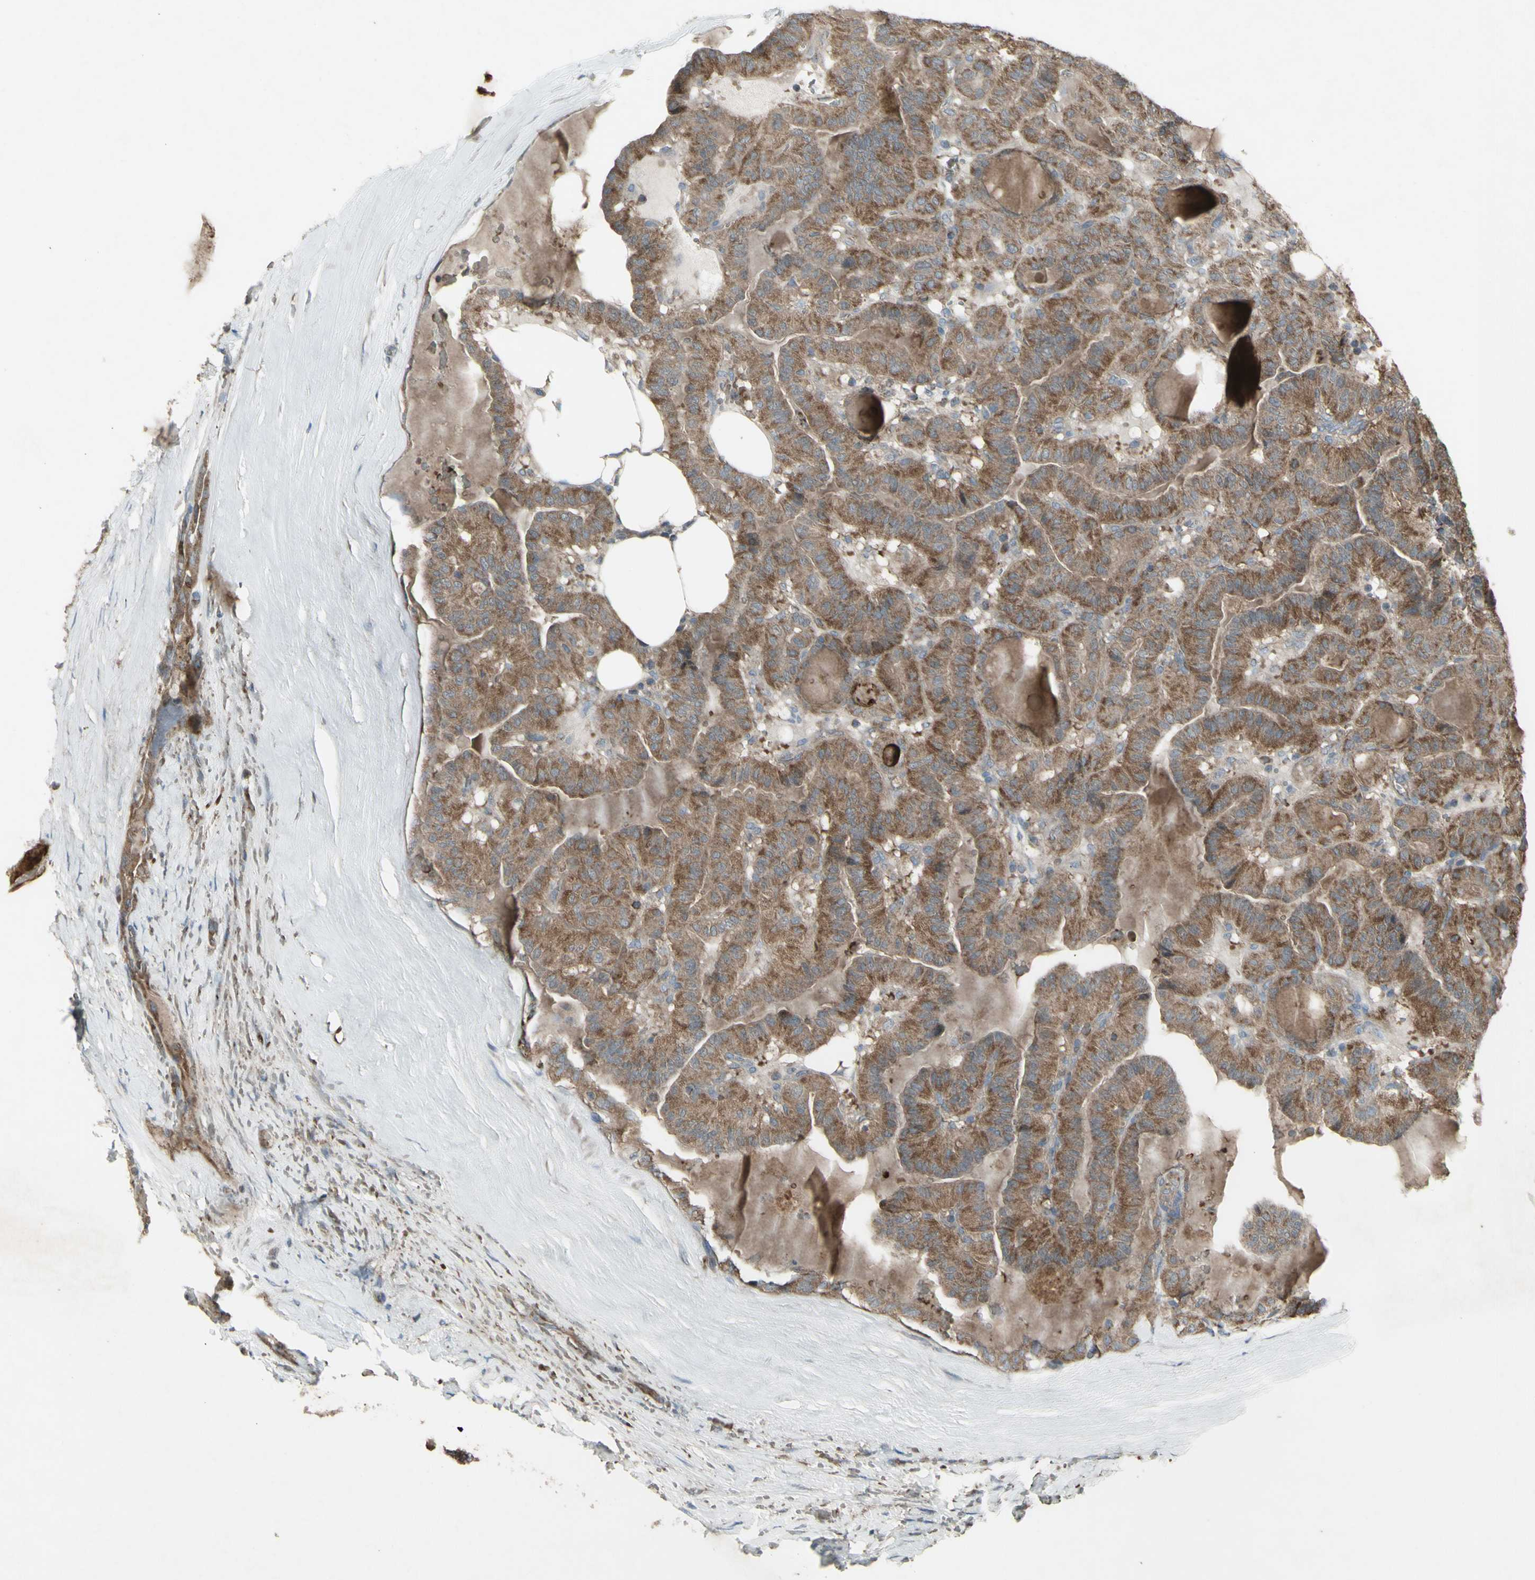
{"staining": {"intensity": "moderate", "quantity": ">75%", "location": "cytoplasmic/membranous"}, "tissue": "thyroid cancer", "cell_type": "Tumor cells", "image_type": "cancer", "snomed": [{"axis": "morphology", "description": "Papillary adenocarcinoma, NOS"}, {"axis": "topography", "description": "Thyroid gland"}], "caption": "A histopathology image of thyroid cancer (papillary adenocarcinoma) stained for a protein demonstrates moderate cytoplasmic/membranous brown staining in tumor cells.", "gene": "SHC1", "patient": {"sex": "male", "age": 77}}